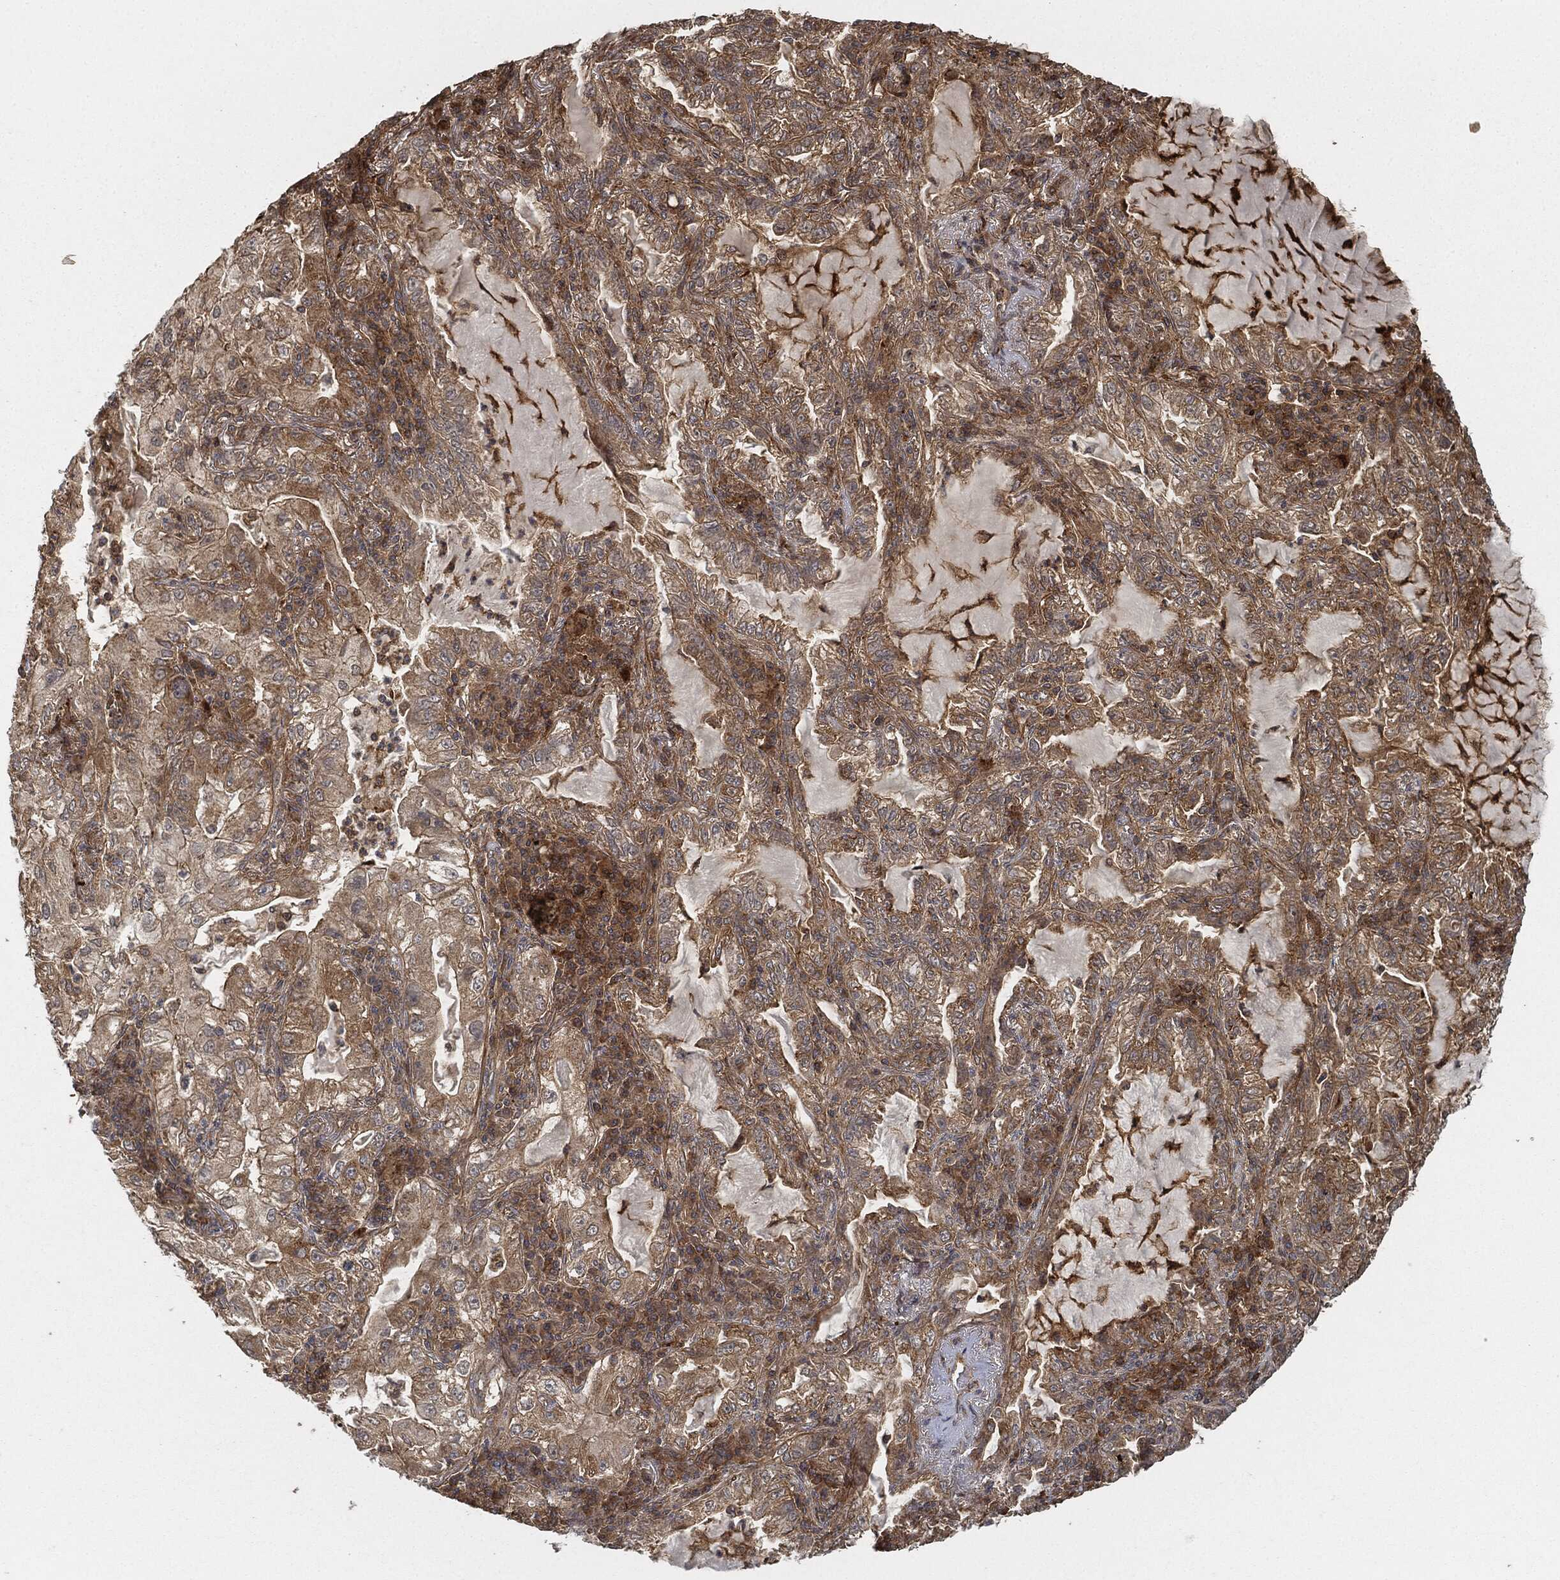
{"staining": {"intensity": "moderate", "quantity": "<25%", "location": "cytoplasmic/membranous"}, "tissue": "lung cancer", "cell_type": "Tumor cells", "image_type": "cancer", "snomed": [{"axis": "morphology", "description": "Adenocarcinoma, NOS"}, {"axis": "topography", "description": "Lung"}], "caption": "Adenocarcinoma (lung) stained for a protein displays moderate cytoplasmic/membranous positivity in tumor cells. The protein of interest is shown in brown color, while the nuclei are stained blue.", "gene": "TPT1", "patient": {"sex": "female", "age": 73}}